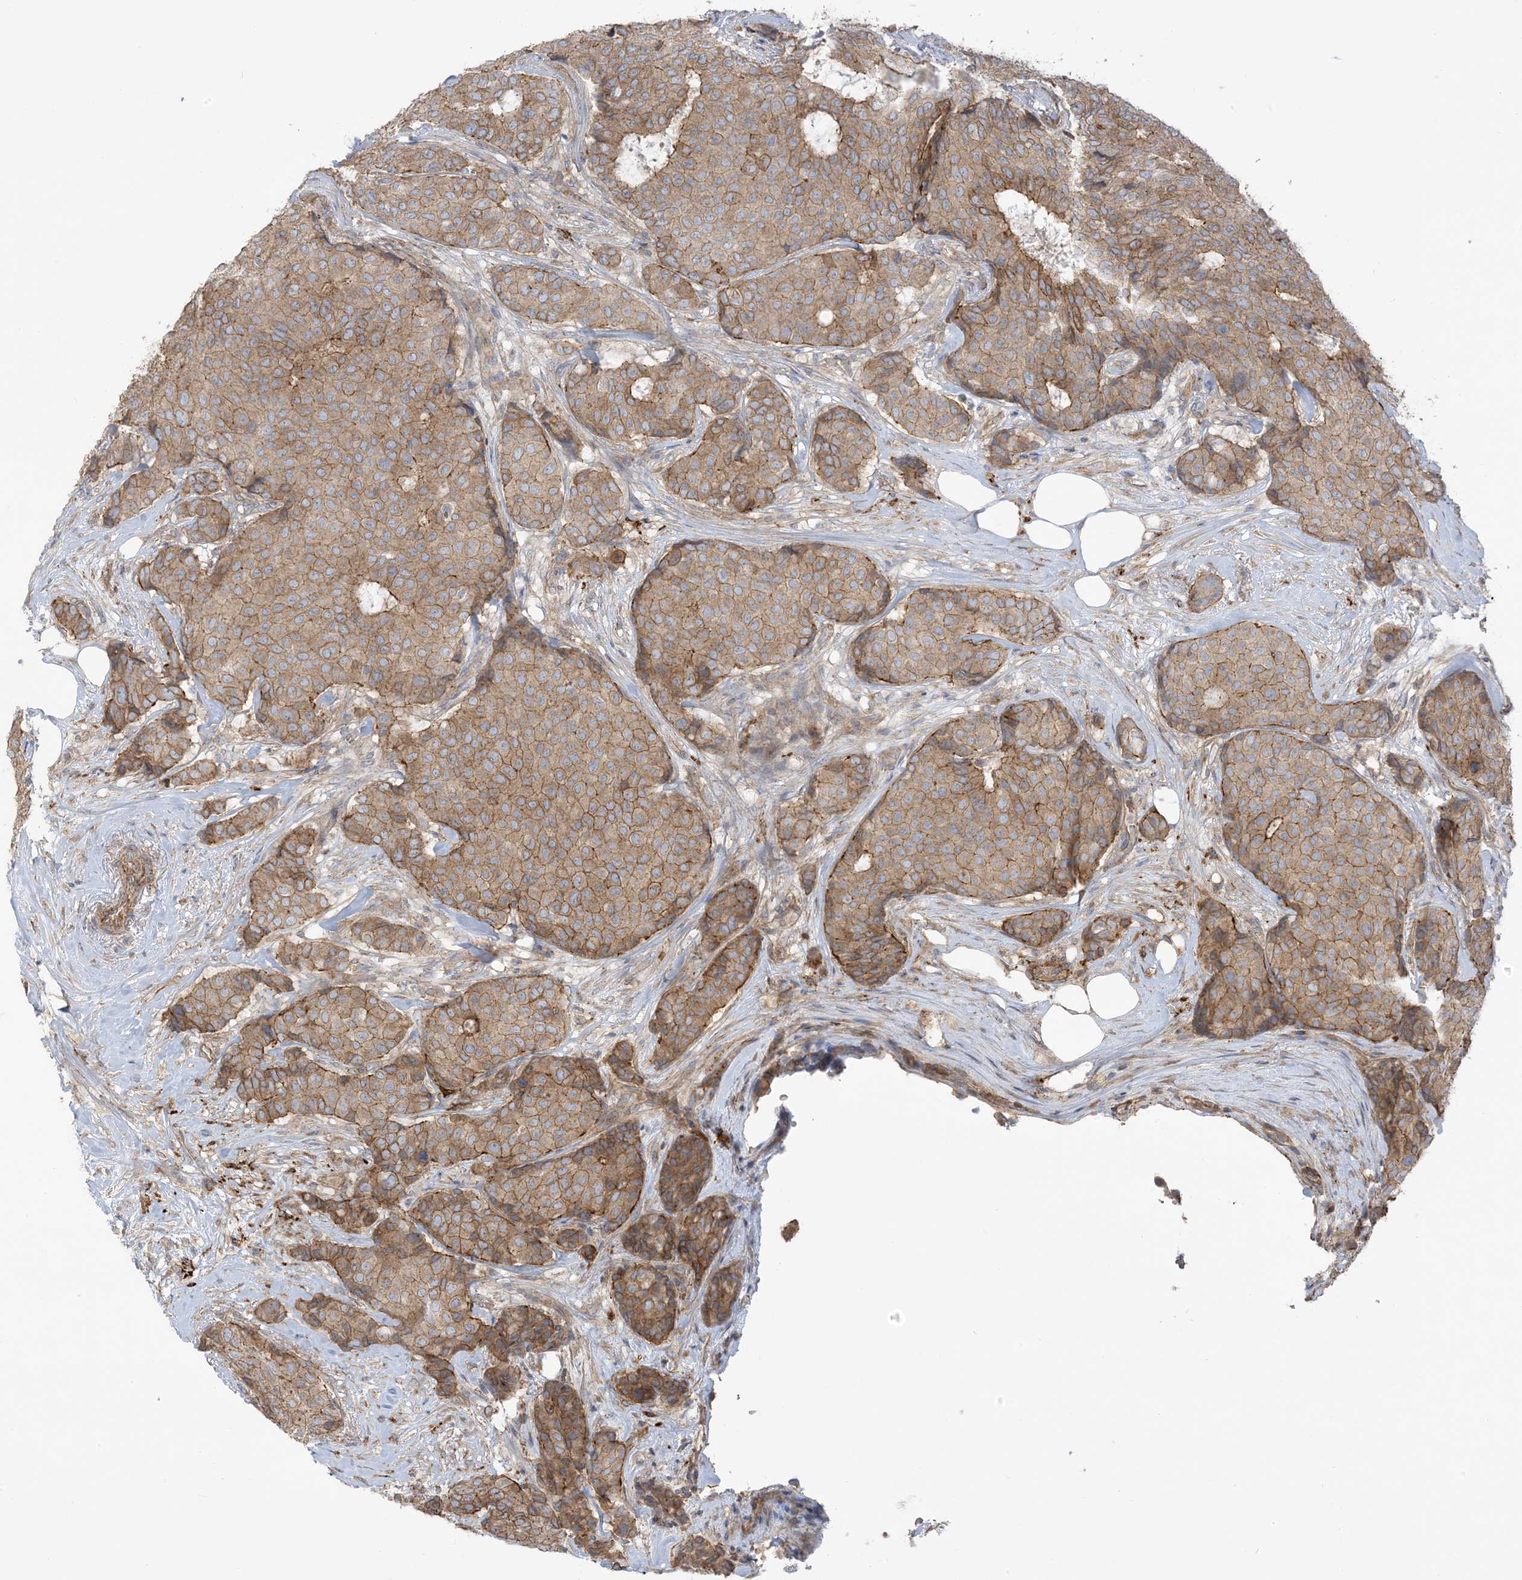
{"staining": {"intensity": "moderate", "quantity": ">75%", "location": "cytoplasmic/membranous"}, "tissue": "breast cancer", "cell_type": "Tumor cells", "image_type": "cancer", "snomed": [{"axis": "morphology", "description": "Duct carcinoma"}, {"axis": "topography", "description": "Breast"}], "caption": "Immunohistochemical staining of human breast cancer (invasive ductal carcinoma) reveals moderate cytoplasmic/membranous protein positivity in approximately >75% of tumor cells.", "gene": "ICMT", "patient": {"sex": "female", "age": 75}}